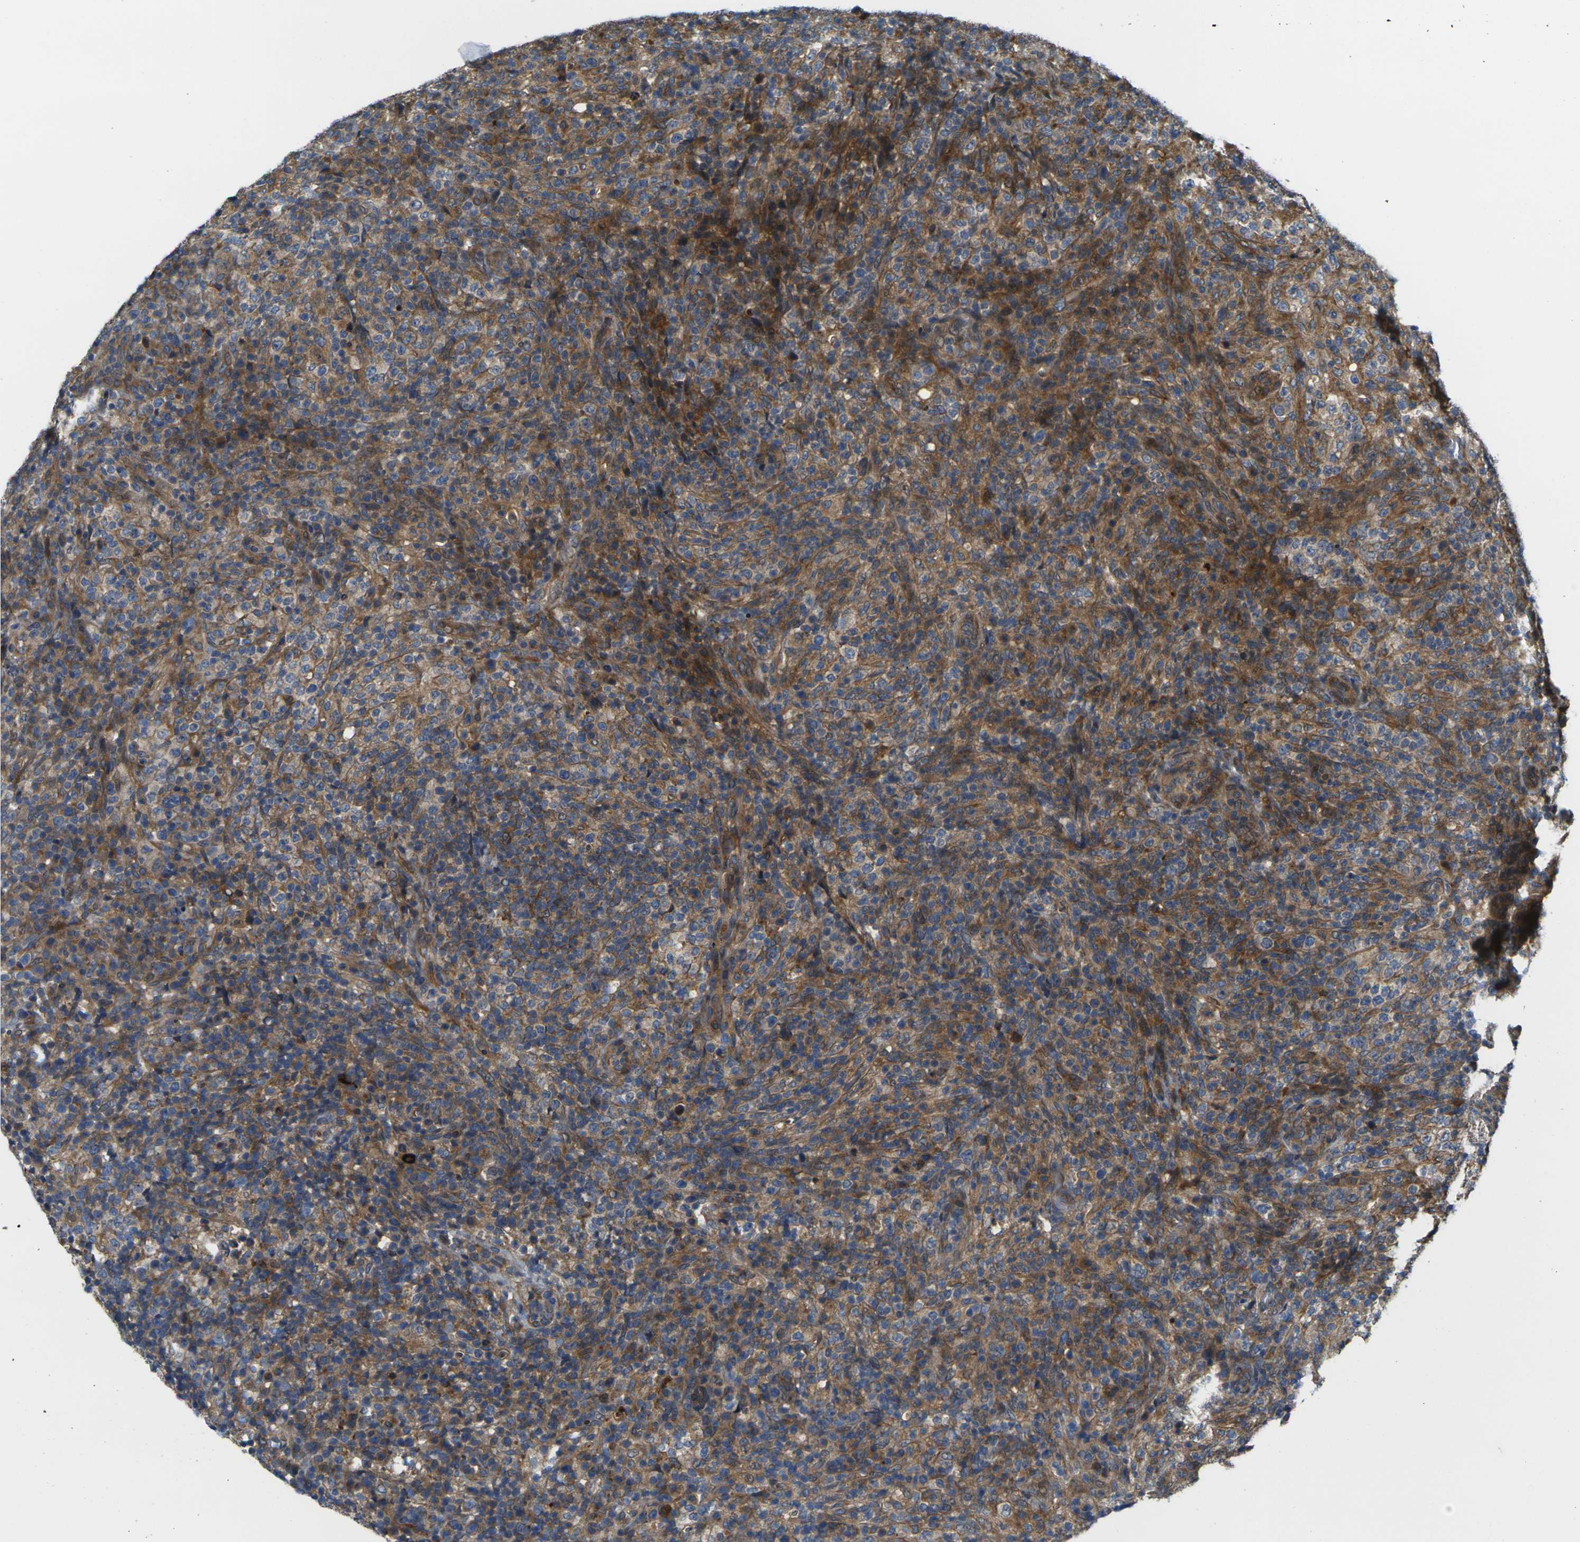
{"staining": {"intensity": "moderate", "quantity": ">75%", "location": "cytoplasmic/membranous"}, "tissue": "lymphoma", "cell_type": "Tumor cells", "image_type": "cancer", "snomed": [{"axis": "morphology", "description": "Malignant lymphoma, non-Hodgkin's type, High grade"}, {"axis": "topography", "description": "Lymph node"}], "caption": "Brown immunohistochemical staining in human lymphoma shows moderate cytoplasmic/membranous positivity in approximately >75% of tumor cells. (DAB (3,3'-diaminobenzidine) IHC, brown staining for protein, blue staining for nuclei).", "gene": "FZD1", "patient": {"sex": "female", "age": 76}}